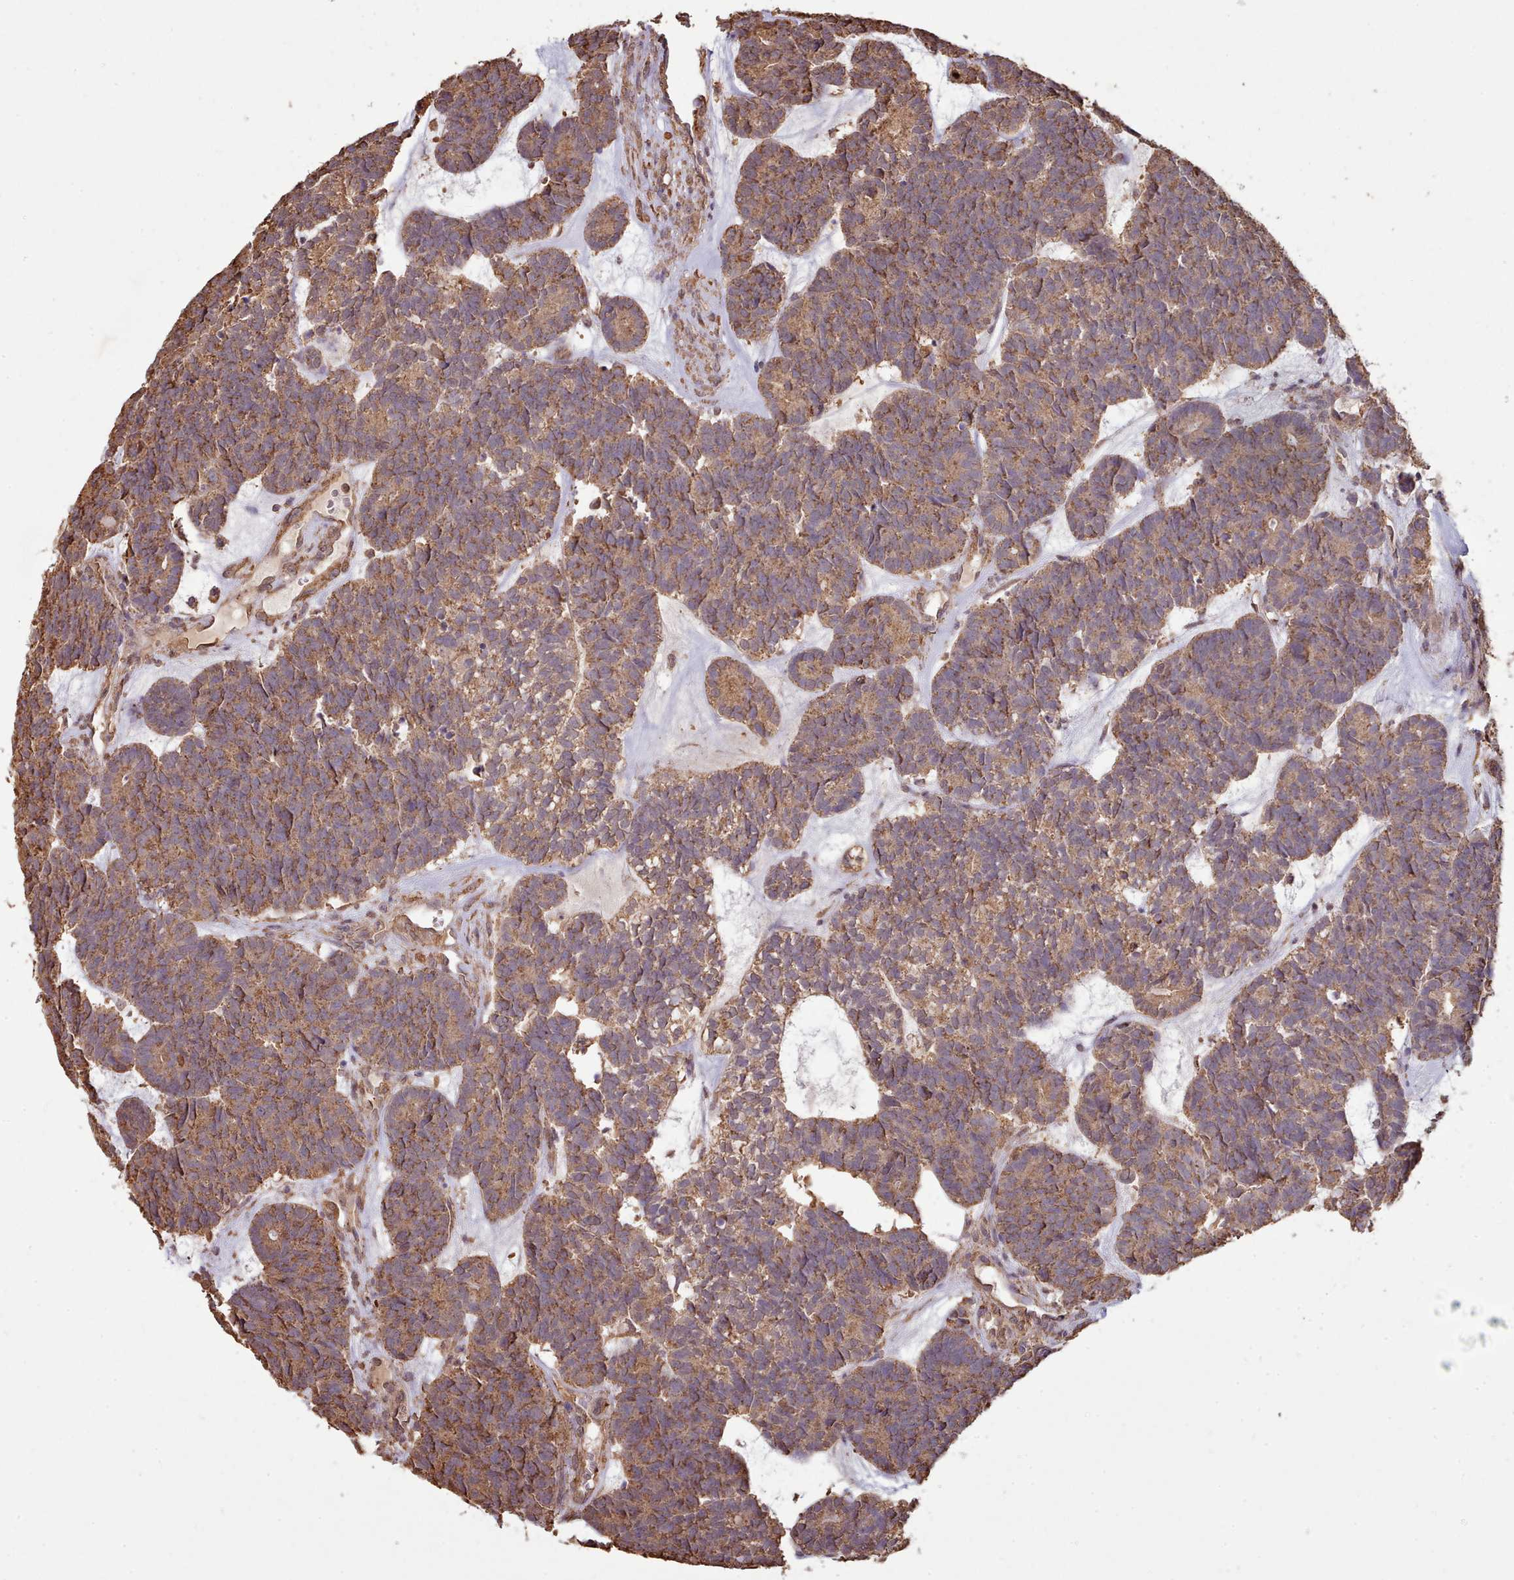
{"staining": {"intensity": "moderate", "quantity": ">75%", "location": "cytoplasmic/membranous"}, "tissue": "head and neck cancer", "cell_type": "Tumor cells", "image_type": "cancer", "snomed": [{"axis": "morphology", "description": "Adenocarcinoma, NOS"}, {"axis": "topography", "description": "Head-Neck"}], "caption": "Immunohistochemistry image of human head and neck adenocarcinoma stained for a protein (brown), which displays medium levels of moderate cytoplasmic/membranous positivity in about >75% of tumor cells.", "gene": "METRN", "patient": {"sex": "female", "age": 81}}